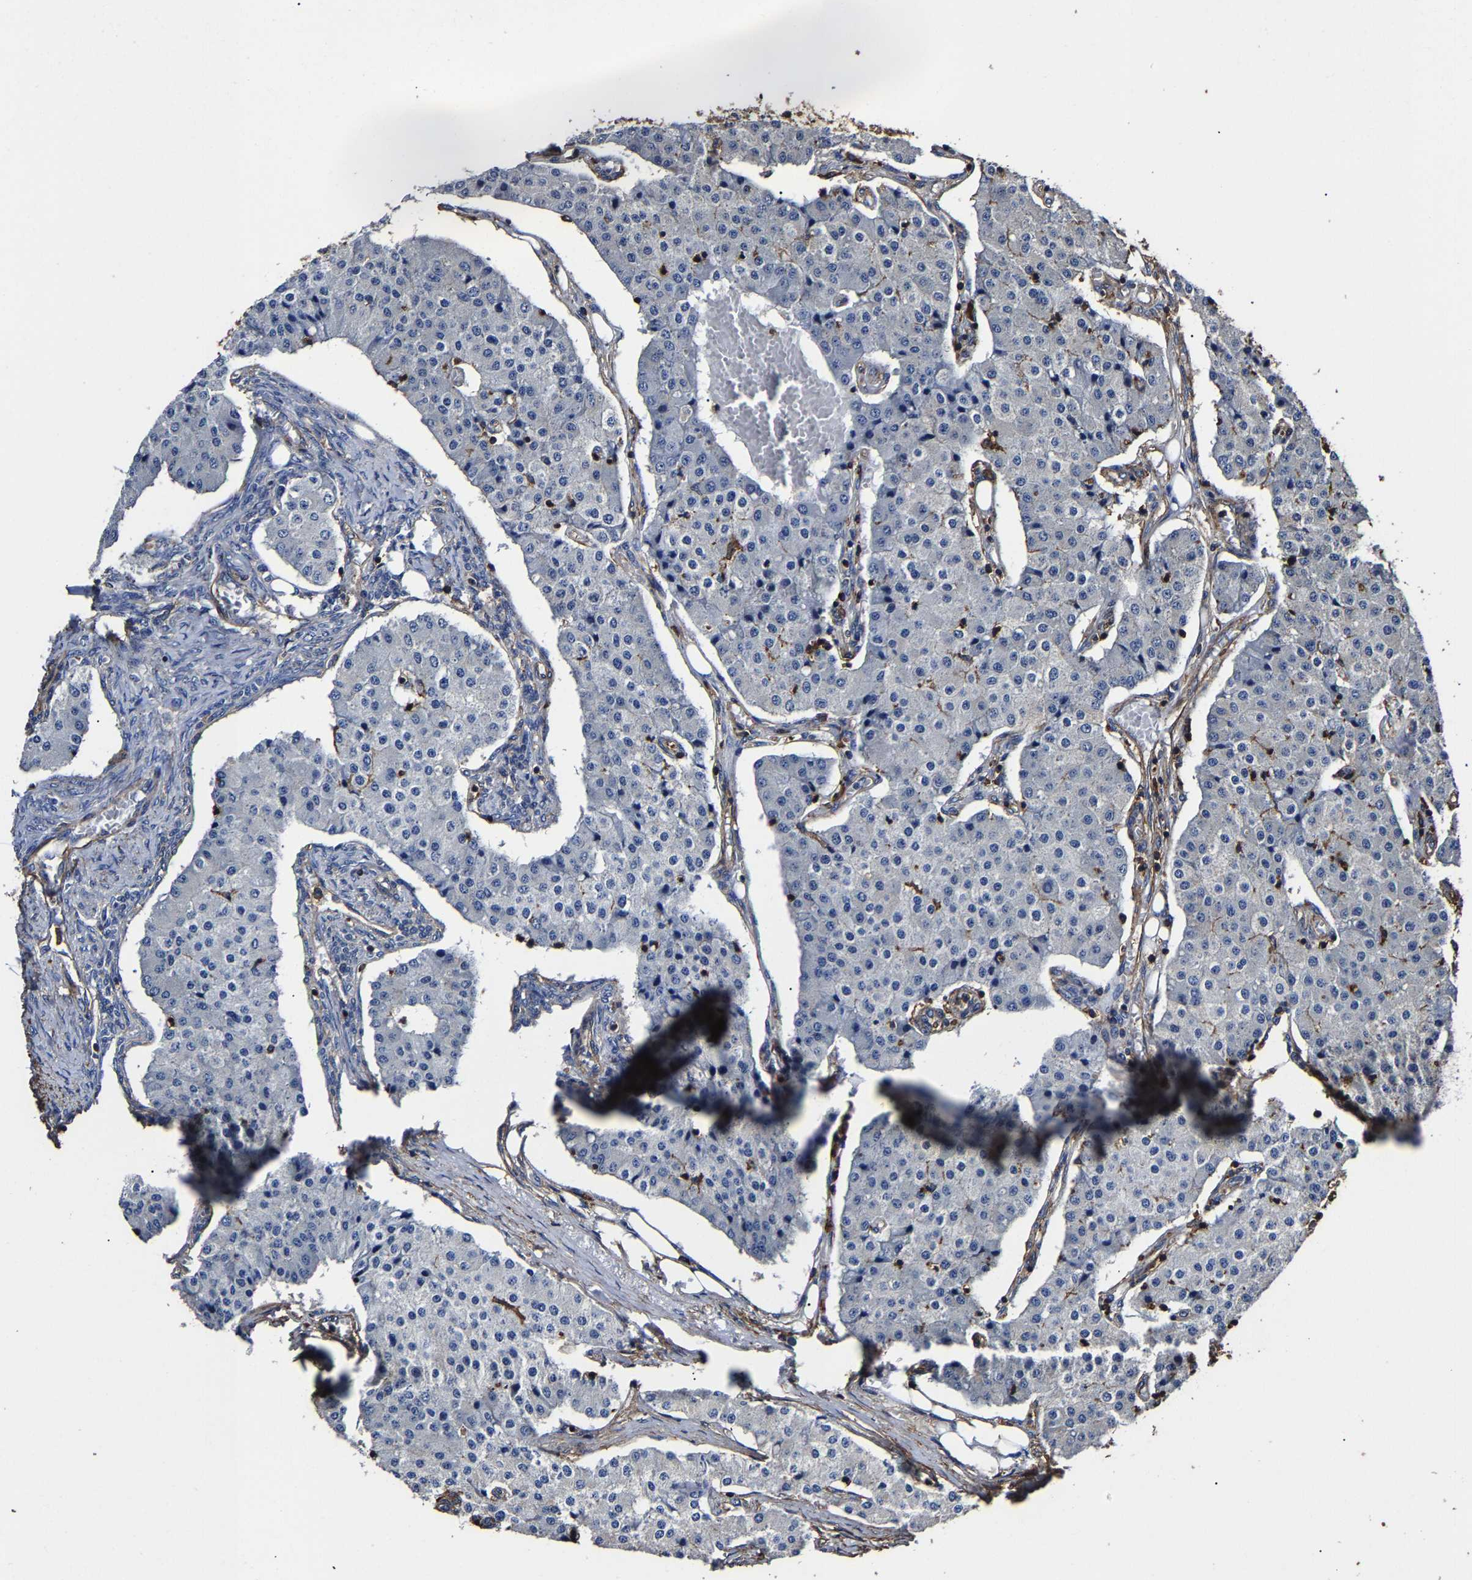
{"staining": {"intensity": "negative", "quantity": "none", "location": "none"}, "tissue": "carcinoid", "cell_type": "Tumor cells", "image_type": "cancer", "snomed": [{"axis": "morphology", "description": "Carcinoid, malignant, NOS"}, {"axis": "topography", "description": "Colon"}], "caption": "Tumor cells are negative for brown protein staining in carcinoid (malignant).", "gene": "SSH3", "patient": {"sex": "female", "age": 52}}